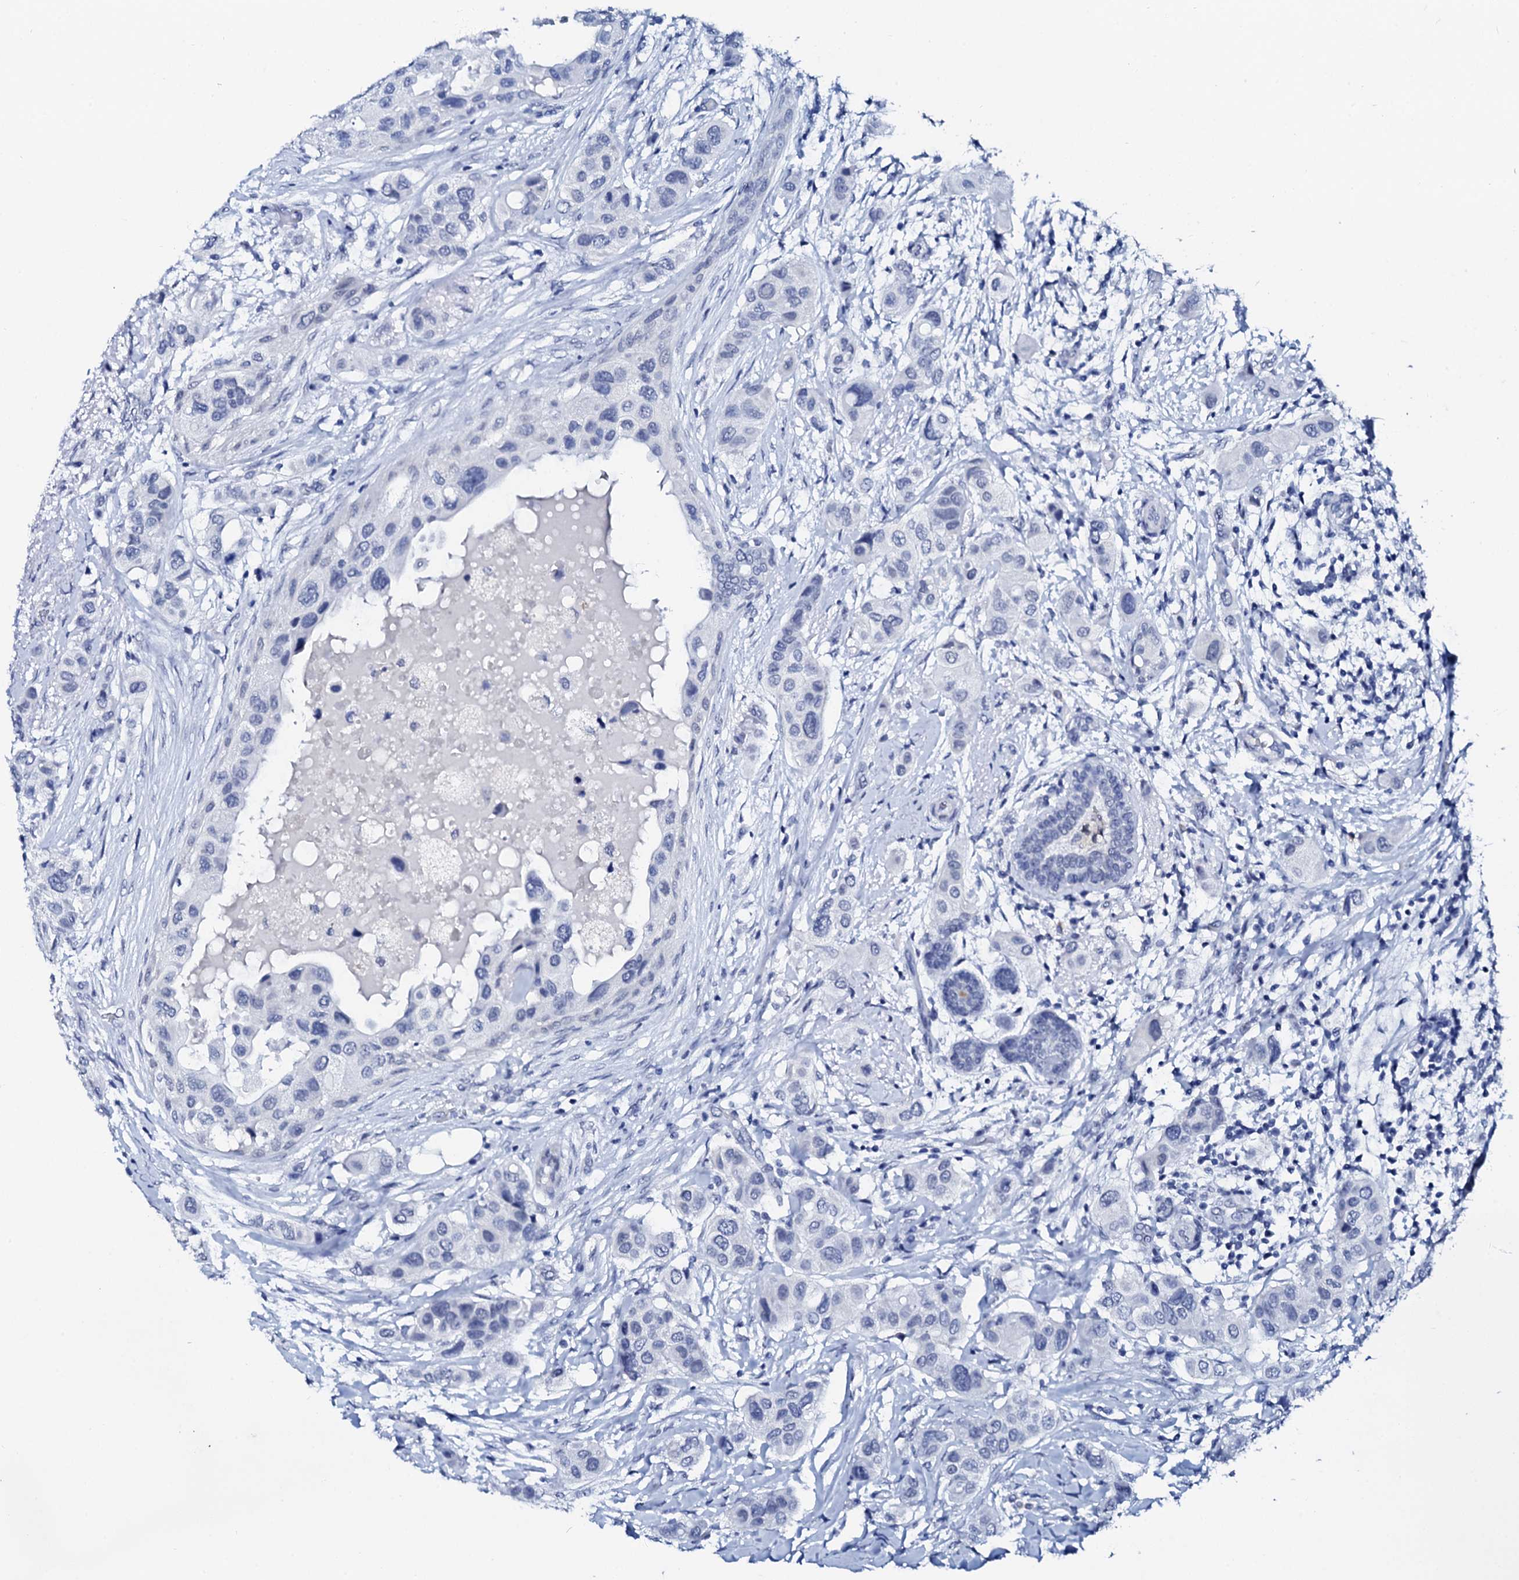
{"staining": {"intensity": "negative", "quantity": "none", "location": "none"}, "tissue": "breast cancer", "cell_type": "Tumor cells", "image_type": "cancer", "snomed": [{"axis": "morphology", "description": "Lobular carcinoma"}, {"axis": "topography", "description": "Breast"}], "caption": "High magnification brightfield microscopy of breast cancer stained with DAB (3,3'-diaminobenzidine) (brown) and counterstained with hematoxylin (blue): tumor cells show no significant positivity.", "gene": "SPATA19", "patient": {"sex": "female", "age": 51}}